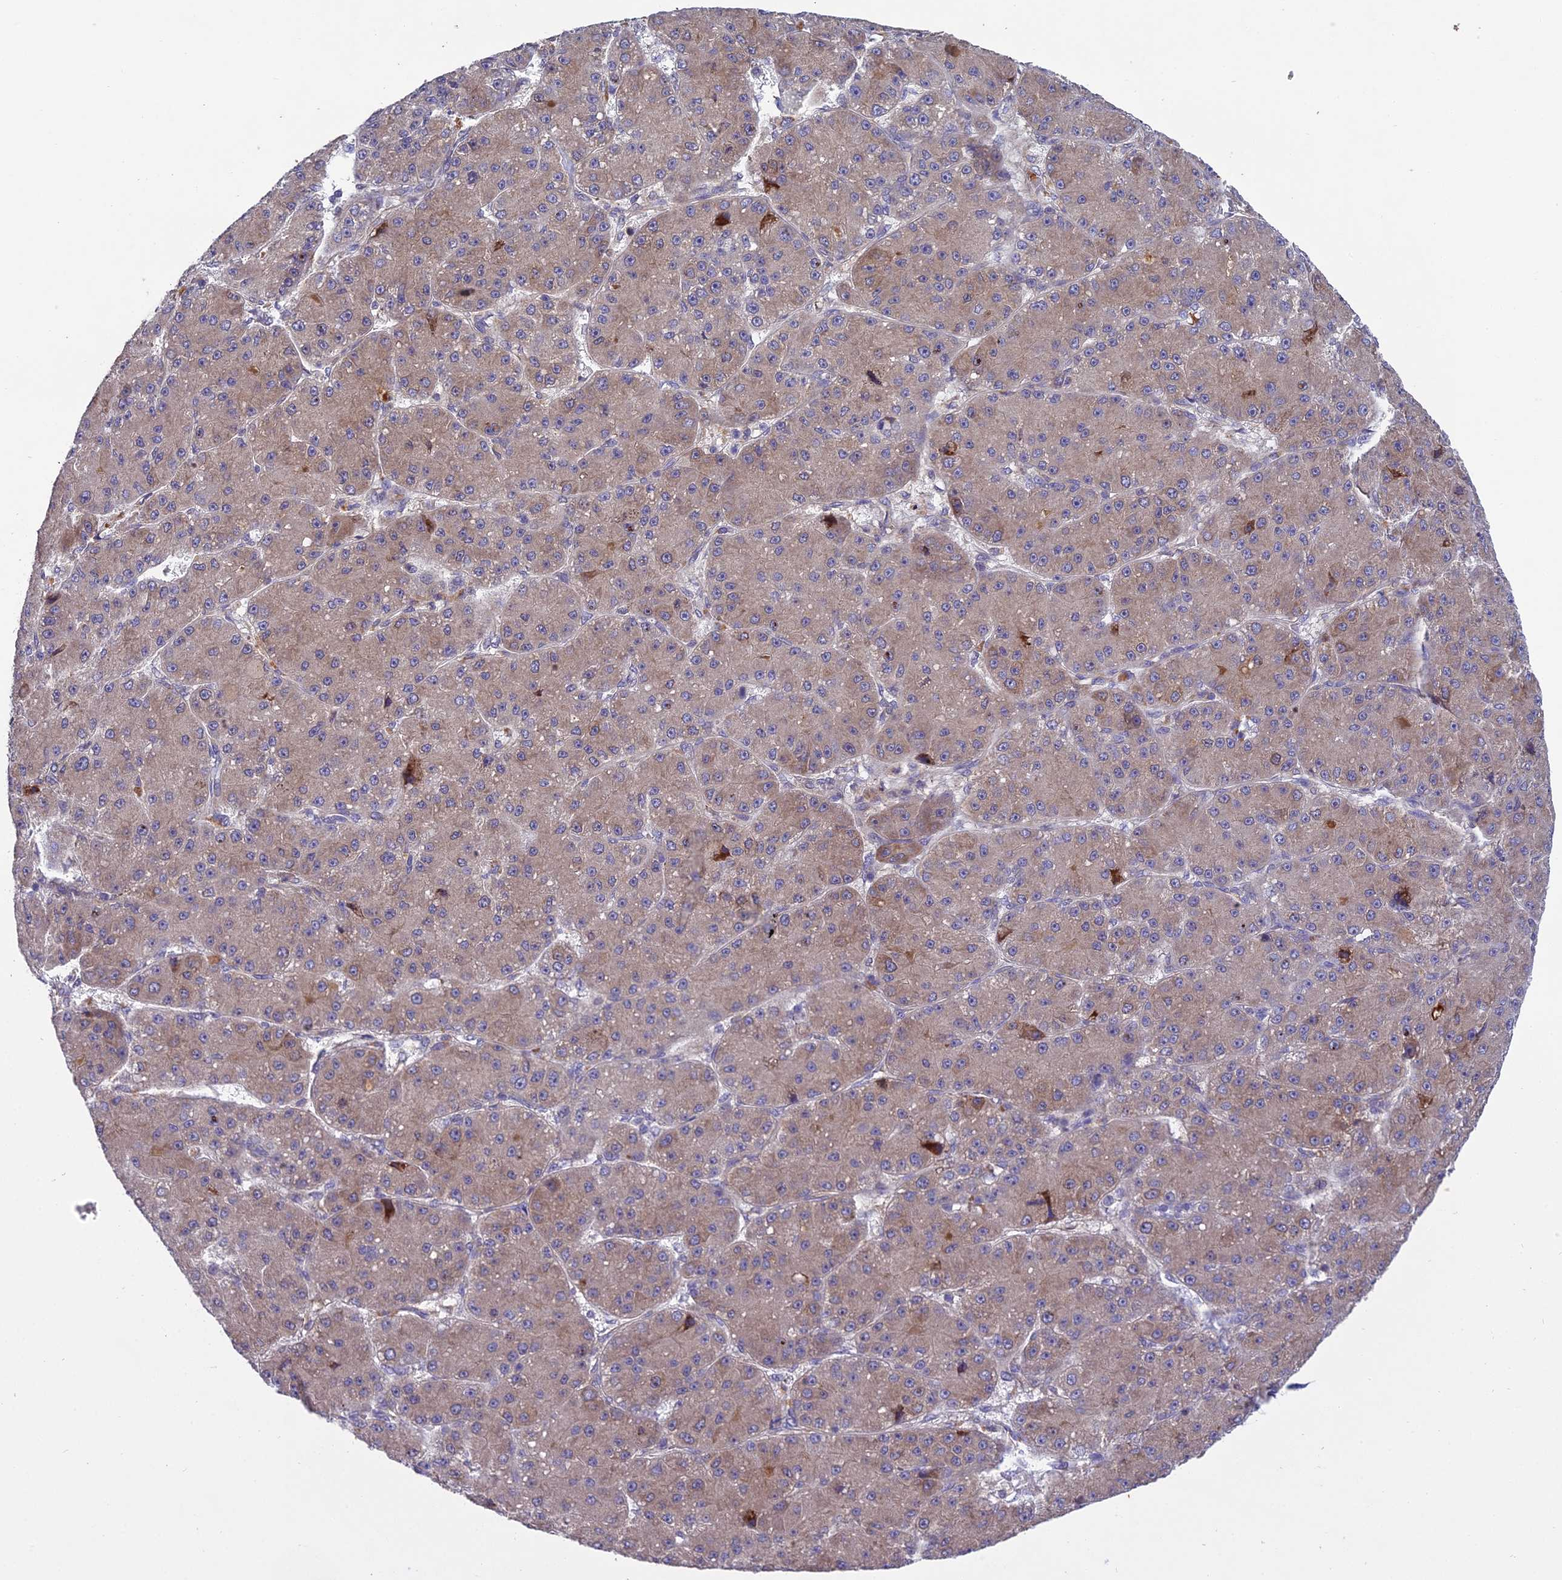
{"staining": {"intensity": "weak", "quantity": "25%-75%", "location": "cytoplasmic/membranous"}, "tissue": "liver cancer", "cell_type": "Tumor cells", "image_type": "cancer", "snomed": [{"axis": "morphology", "description": "Carcinoma, Hepatocellular, NOS"}, {"axis": "topography", "description": "Liver"}], "caption": "This image reveals IHC staining of human hepatocellular carcinoma (liver), with low weak cytoplasmic/membranous staining in about 25%-75% of tumor cells.", "gene": "CENPL", "patient": {"sex": "male", "age": 67}}